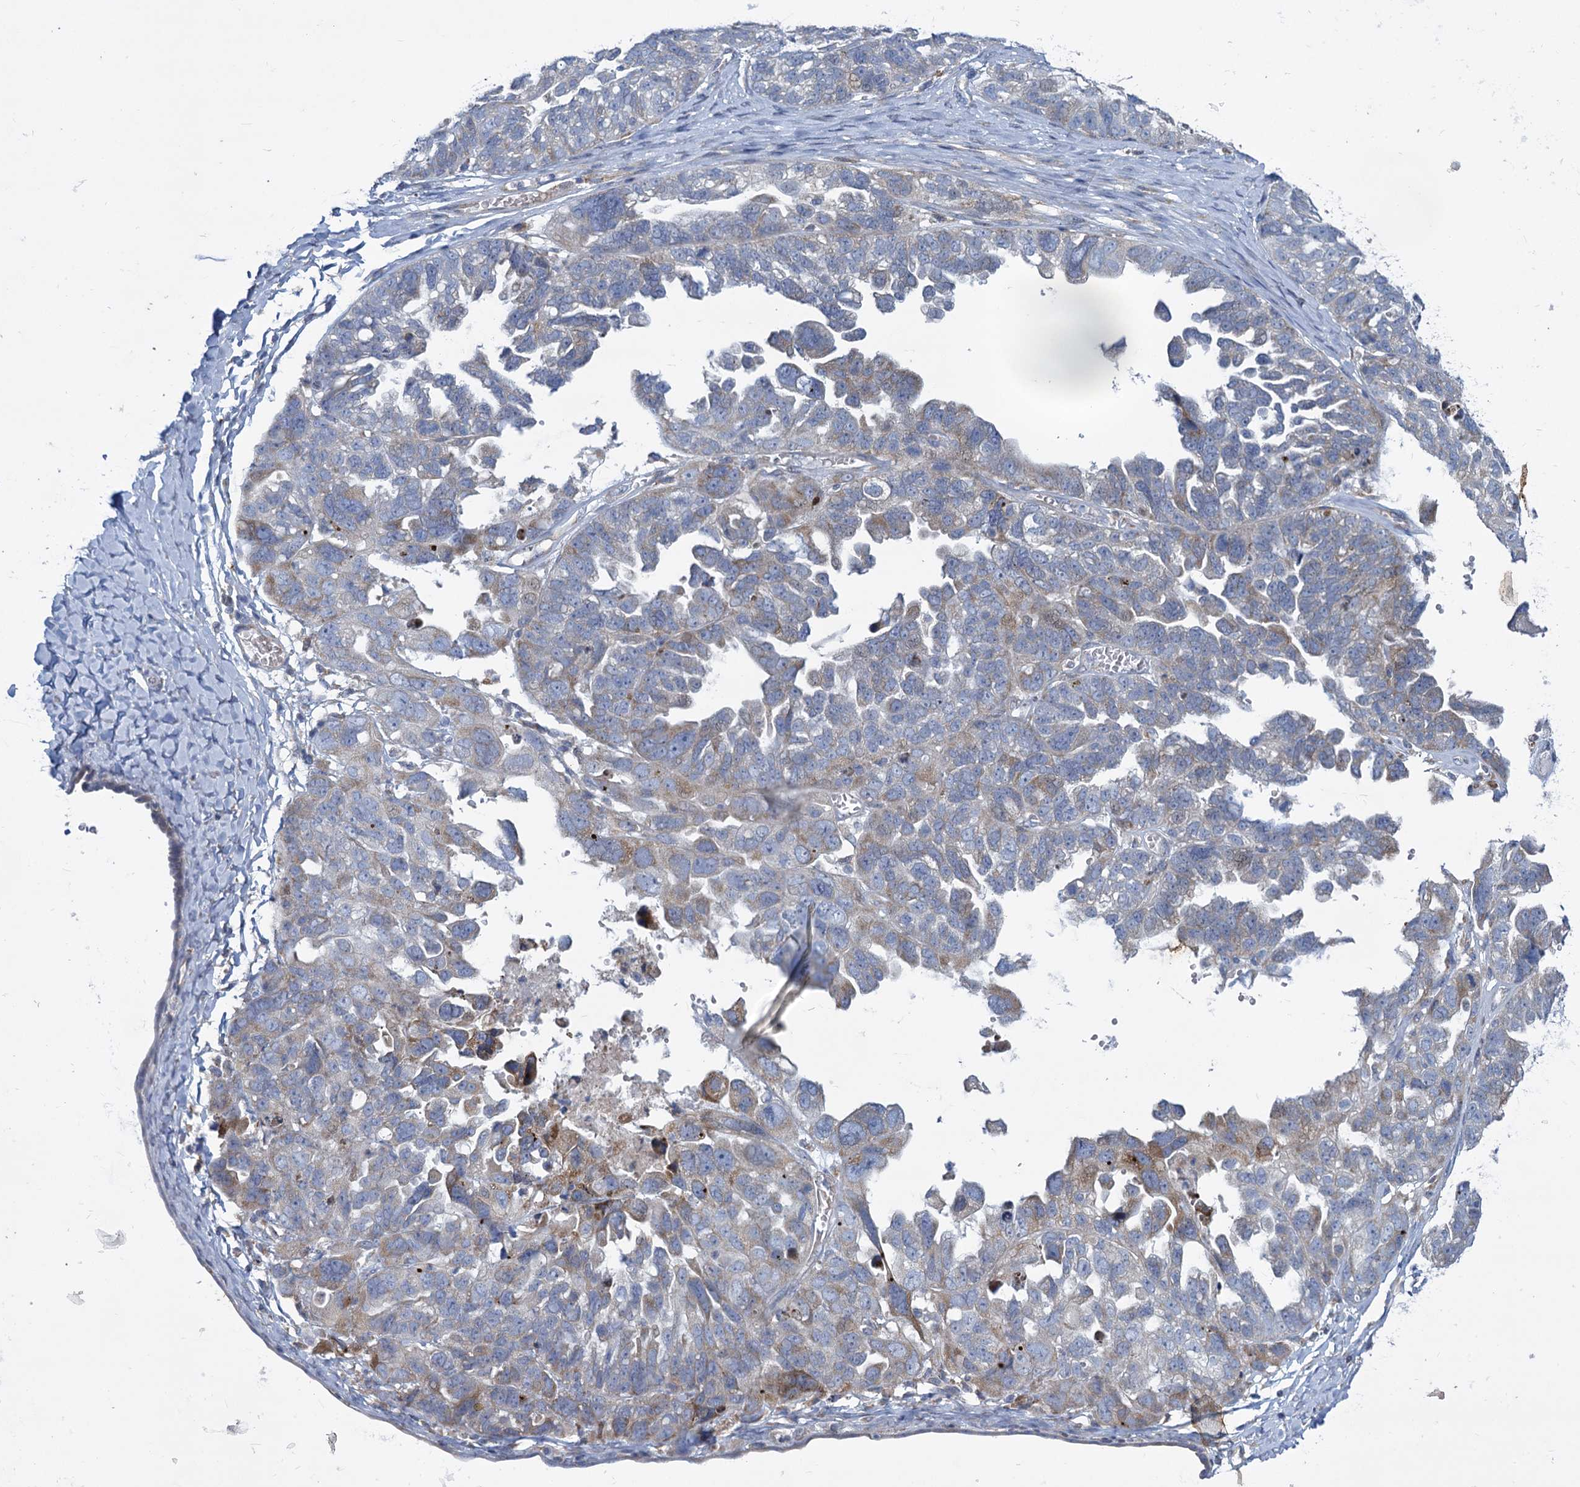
{"staining": {"intensity": "moderate", "quantity": "<25%", "location": "cytoplasmic/membranous"}, "tissue": "ovarian cancer", "cell_type": "Tumor cells", "image_type": "cancer", "snomed": [{"axis": "morphology", "description": "Cystadenocarcinoma, serous, NOS"}, {"axis": "topography", "description": "Ovary"}], "caption": "This histopathology image exhibits immunohistochemistry staining of serous cystadenocarcinoma (ovarian), with low moderate cytoplasmic/membranous positivity in about <25% of tumor cells.", "gene": "PRSS35", "patient": {"sex": "female", "age": 79}}